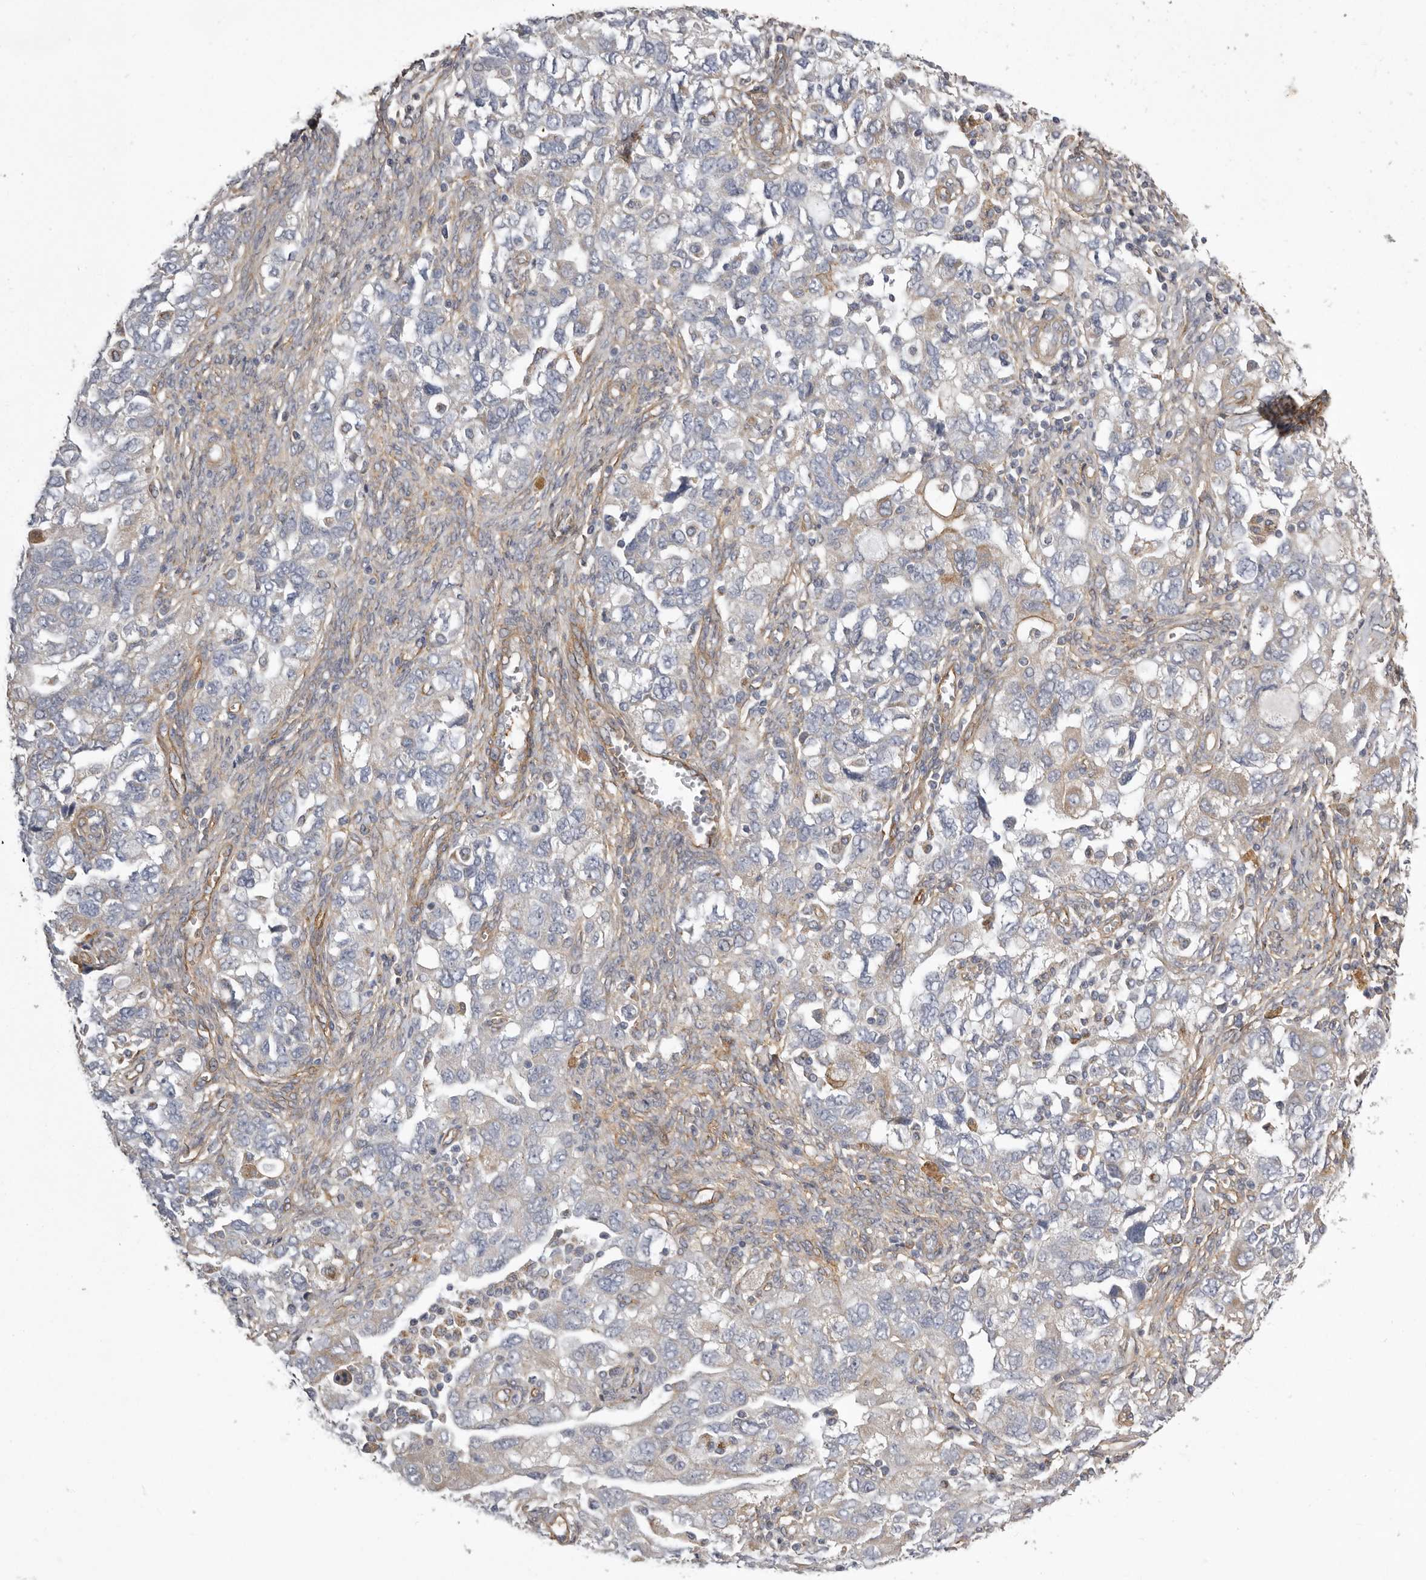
{"staining": {"intensity": "negative", "quantity": "none", "location": "none"}, "tissue": "ovarian cancer", "cell_type": "Tumor cells", "image_type": "cancer", "snomed": [{"axis": "morphology", "description": "Carcinoma, NOS"}, {"axis": "morphology", "description": "Cystadenocarcinoma, serous, NOS"}, {"axis": "topography", "description": "Ovary"}], "caption": "DAB (3,3'-diaminobenzidine) immunohistochemical staining of human serous cystadenocarcinoma (ovarian) exhibits no significant expression in tumor cells.", "gene": "ENAH", "patient": {"sex": "female", "age": 69}}